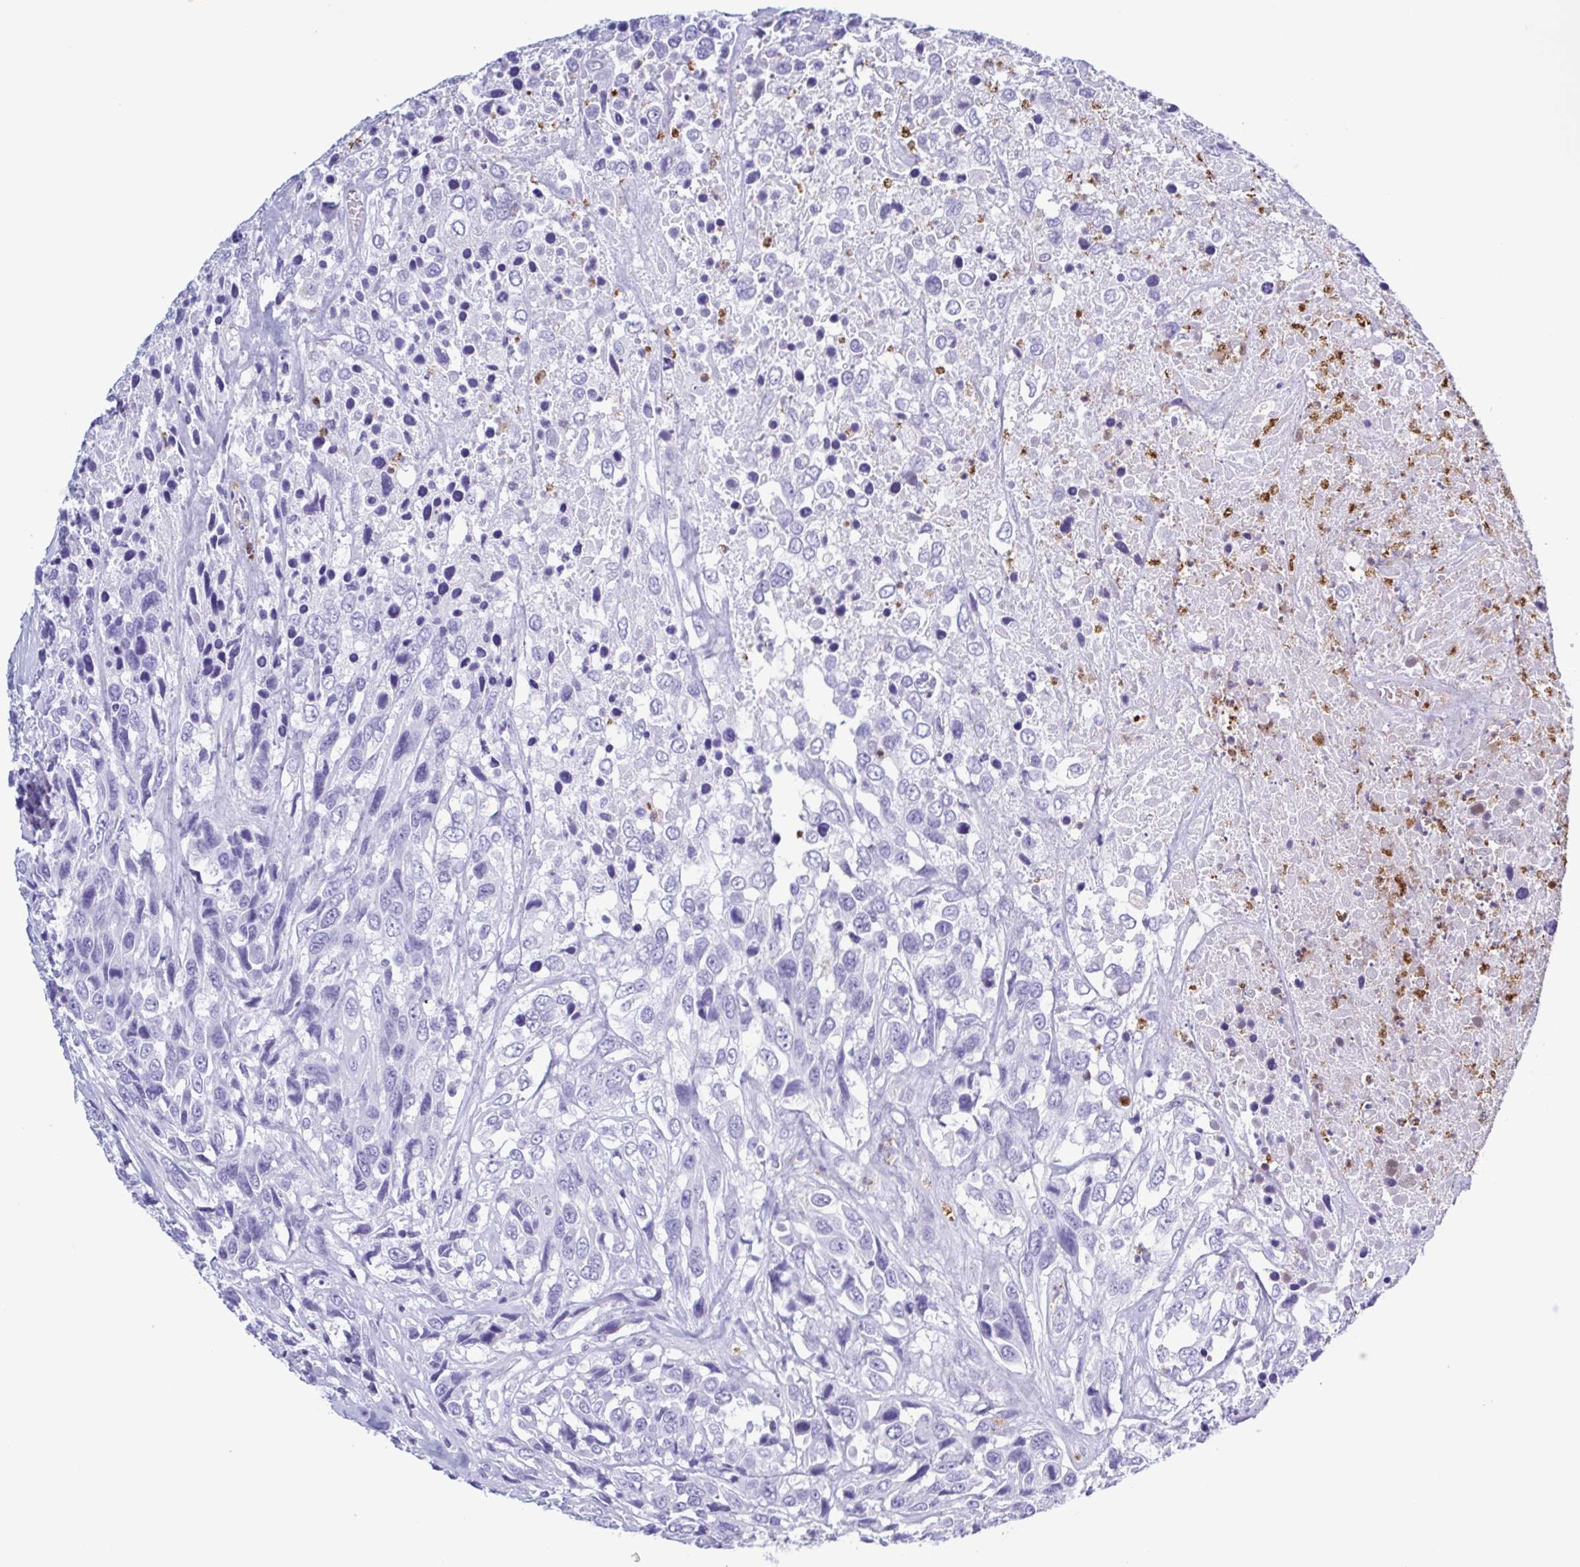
{"staining": {"intensity": "negative", "quantity": "none", "location": "none"}, "tissue": "urothelial cancer", "cell_type": "Tumor cells", "image_type": "cancer", "snomed": [{"axis": "morphology", "description": "Urothelial carcinoma, High grade"}, {"axis": "topography", "description": "Urinary bladder"}], "caption": "Photomicrograph shows no significant protein expression in tumor cells of high-grade urothelial carcinoma.", "gene": "LTF", "patient": {"sex": "female", "age": 70}}